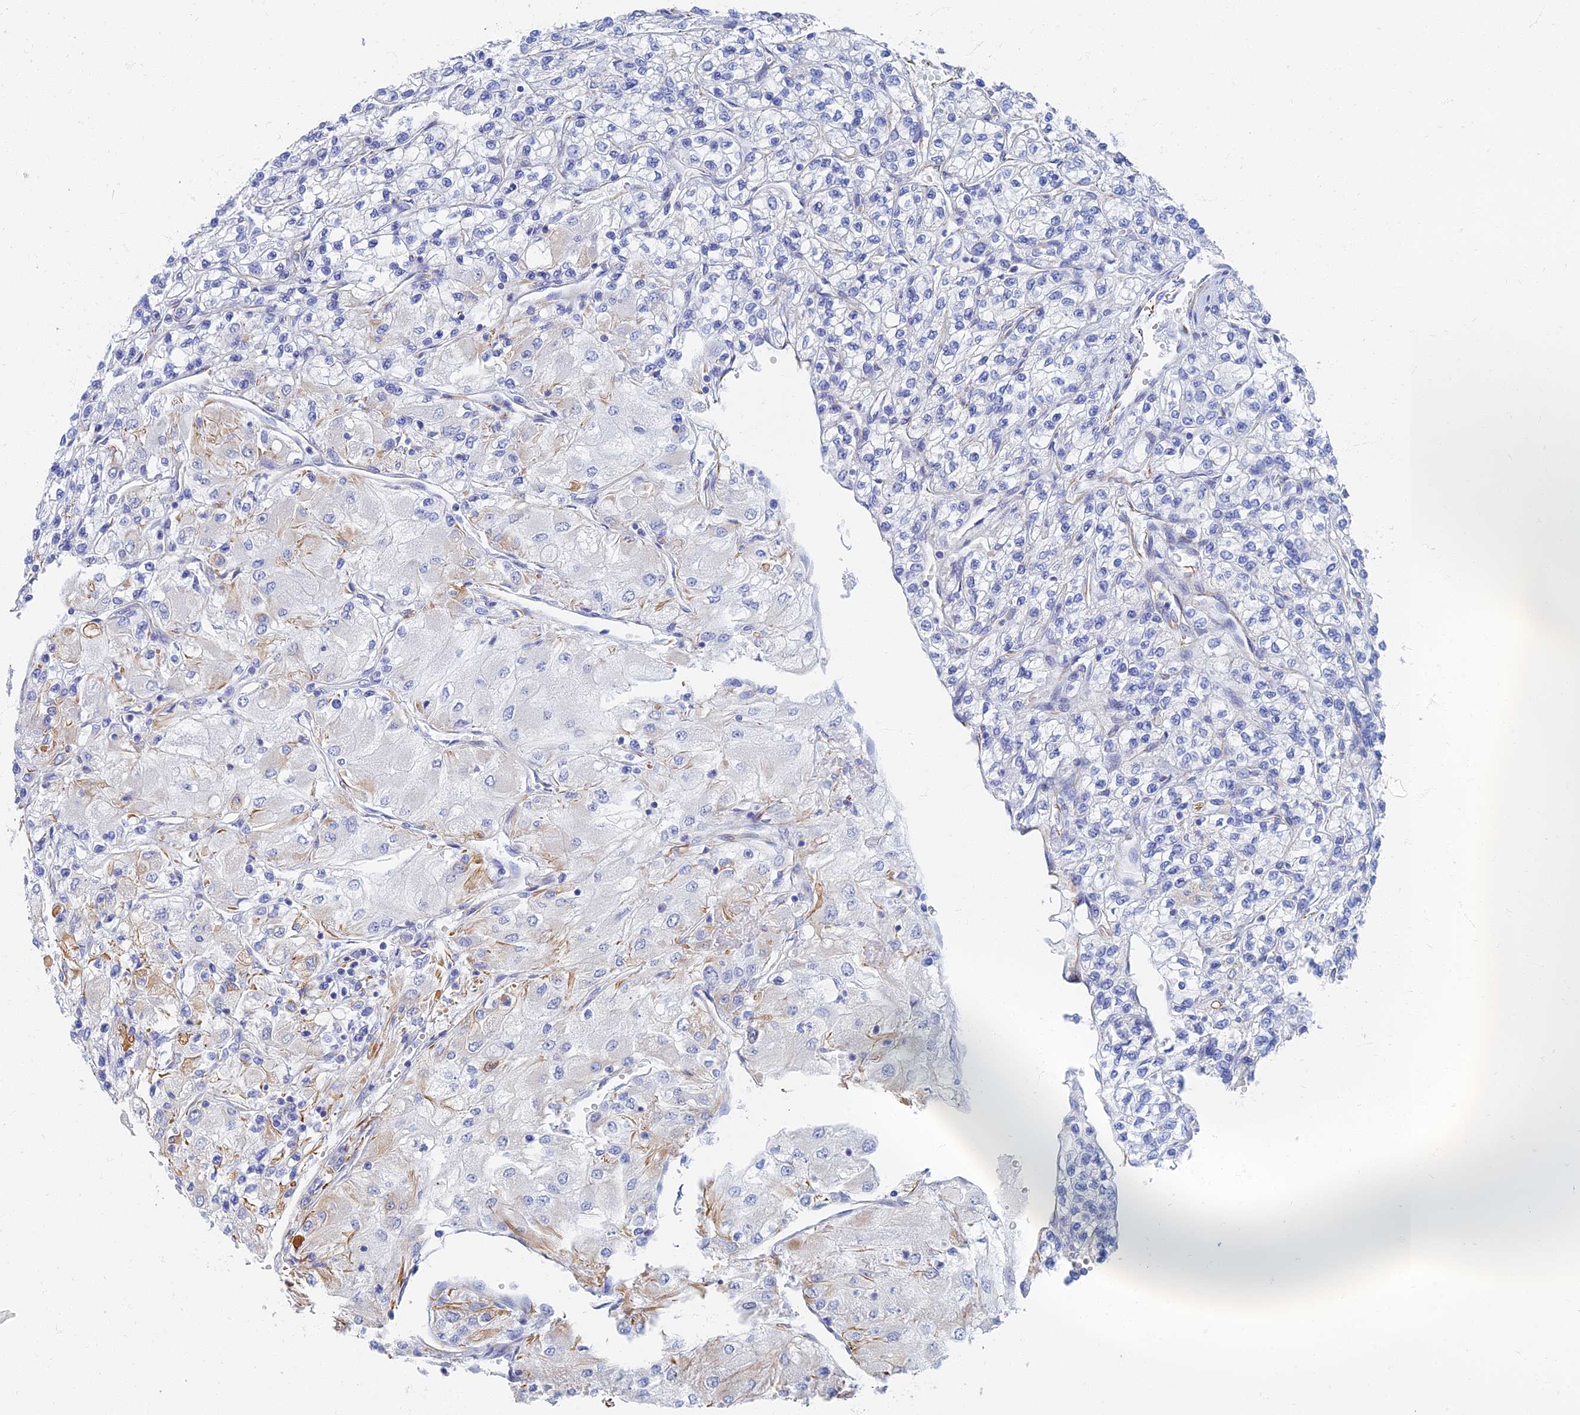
{"staining": {"intensity": "negative", "quantity": "none", "location": "none"}, "tissue": "renal cancer", "cell_type": "Tumor cells", "image_type": "cancer", "snomed": [{"axis": "morphology", "description": "Adenocarcinoma, NOS"}, {"axis": "topography", "description": "Kidney"}], "caption": "High power microscopy photomicrograph of an immunohistochemistry (IHC) photomicrograph of renal cancer (adenocarcinoma), revealing no significant positivity in tumor cells.", "gene": "RMC1", "patient": {"sex": "male", "age": 80}}